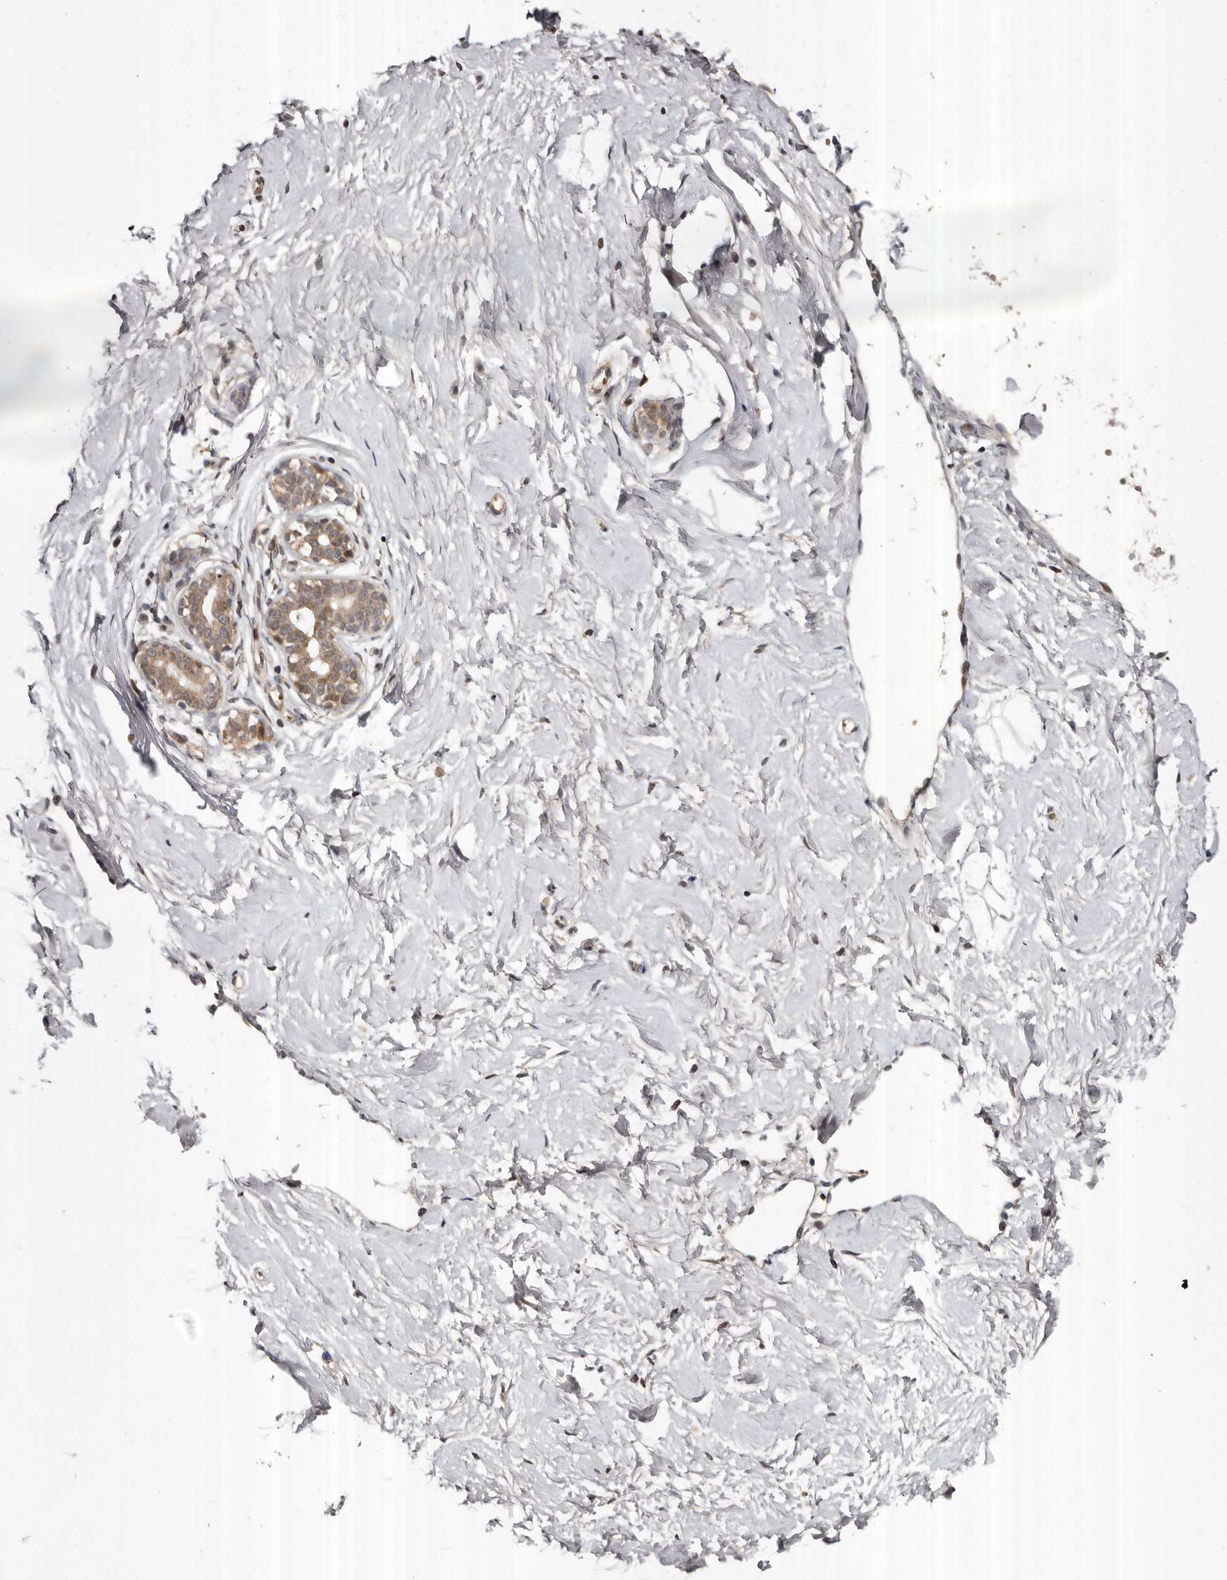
{"staining": {"intensity": "negative", "quantity": "none", "location": "none"}, "tissue": "breast", "cell_type": "Adipocytes", "image_type": "normal", "snomed": [{"axis": "morphology", "description": "Normal tissue, NOS"}, {"axis": "morphology", "description": "Adenoma, NOS"}, {"axis": "topography", "description": "Breast"}], "caption": "Immunohistochemistry histopathology image of normal breast: breast stained with DAB exhibits no significant protein staining in adipocytes.", "gene": "ABL1", "patient": {"sex": "female", "age": 23}}